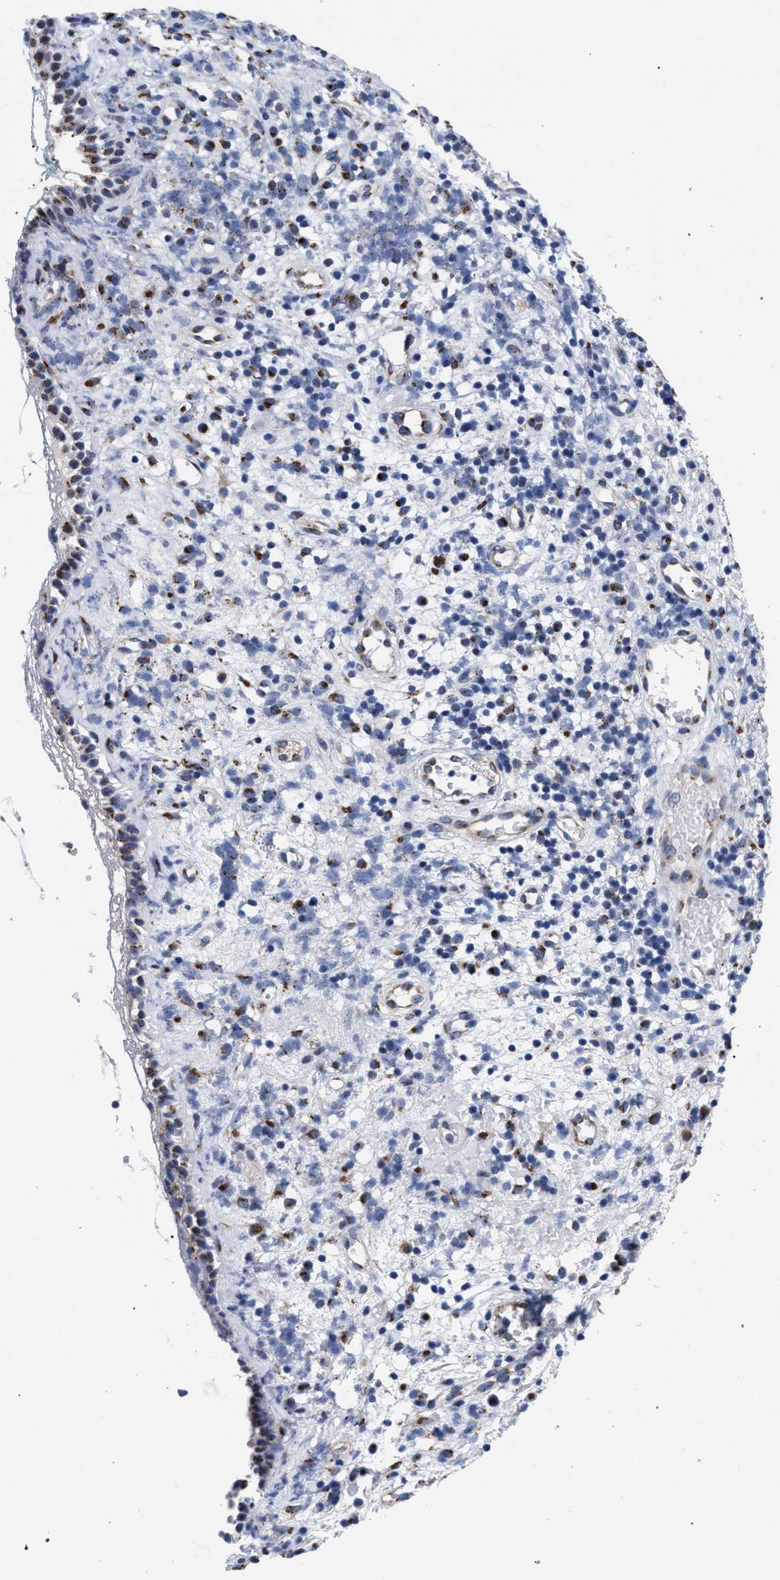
{"staining": {"intensity": "moderate", "quantity": "<25%", "location": "cytoplasmic/membranous"}, "tissue": "nasopharynx", "cell_type": "Respiratory epithelial cells", "image_type": "normal", "snomed": [{"axis": "morphology", "description": "Normal tissue, NOS"}, {"axis": "morphology", "description": "Basal cell carcinoma"}, {"axis": "topography", "description": "Cartilage tissue"}, {"axis": "topography", "description": "Nasopharynx"}, {"axis": "topography", "description": "Oral tissue"}], "caption": "DAB (3,3'-diaminobenzidine) immunohistochemical staining of benign nasopharynx shows moderate cytoplasmic/membranous protein staining in about <25% of respiratory epithelial cells. (DAB IHC, brown staining for protein, blue staining for nuclei).", "gene": "GOLGA2", "patient": {"sex": "female", "age": 77}}